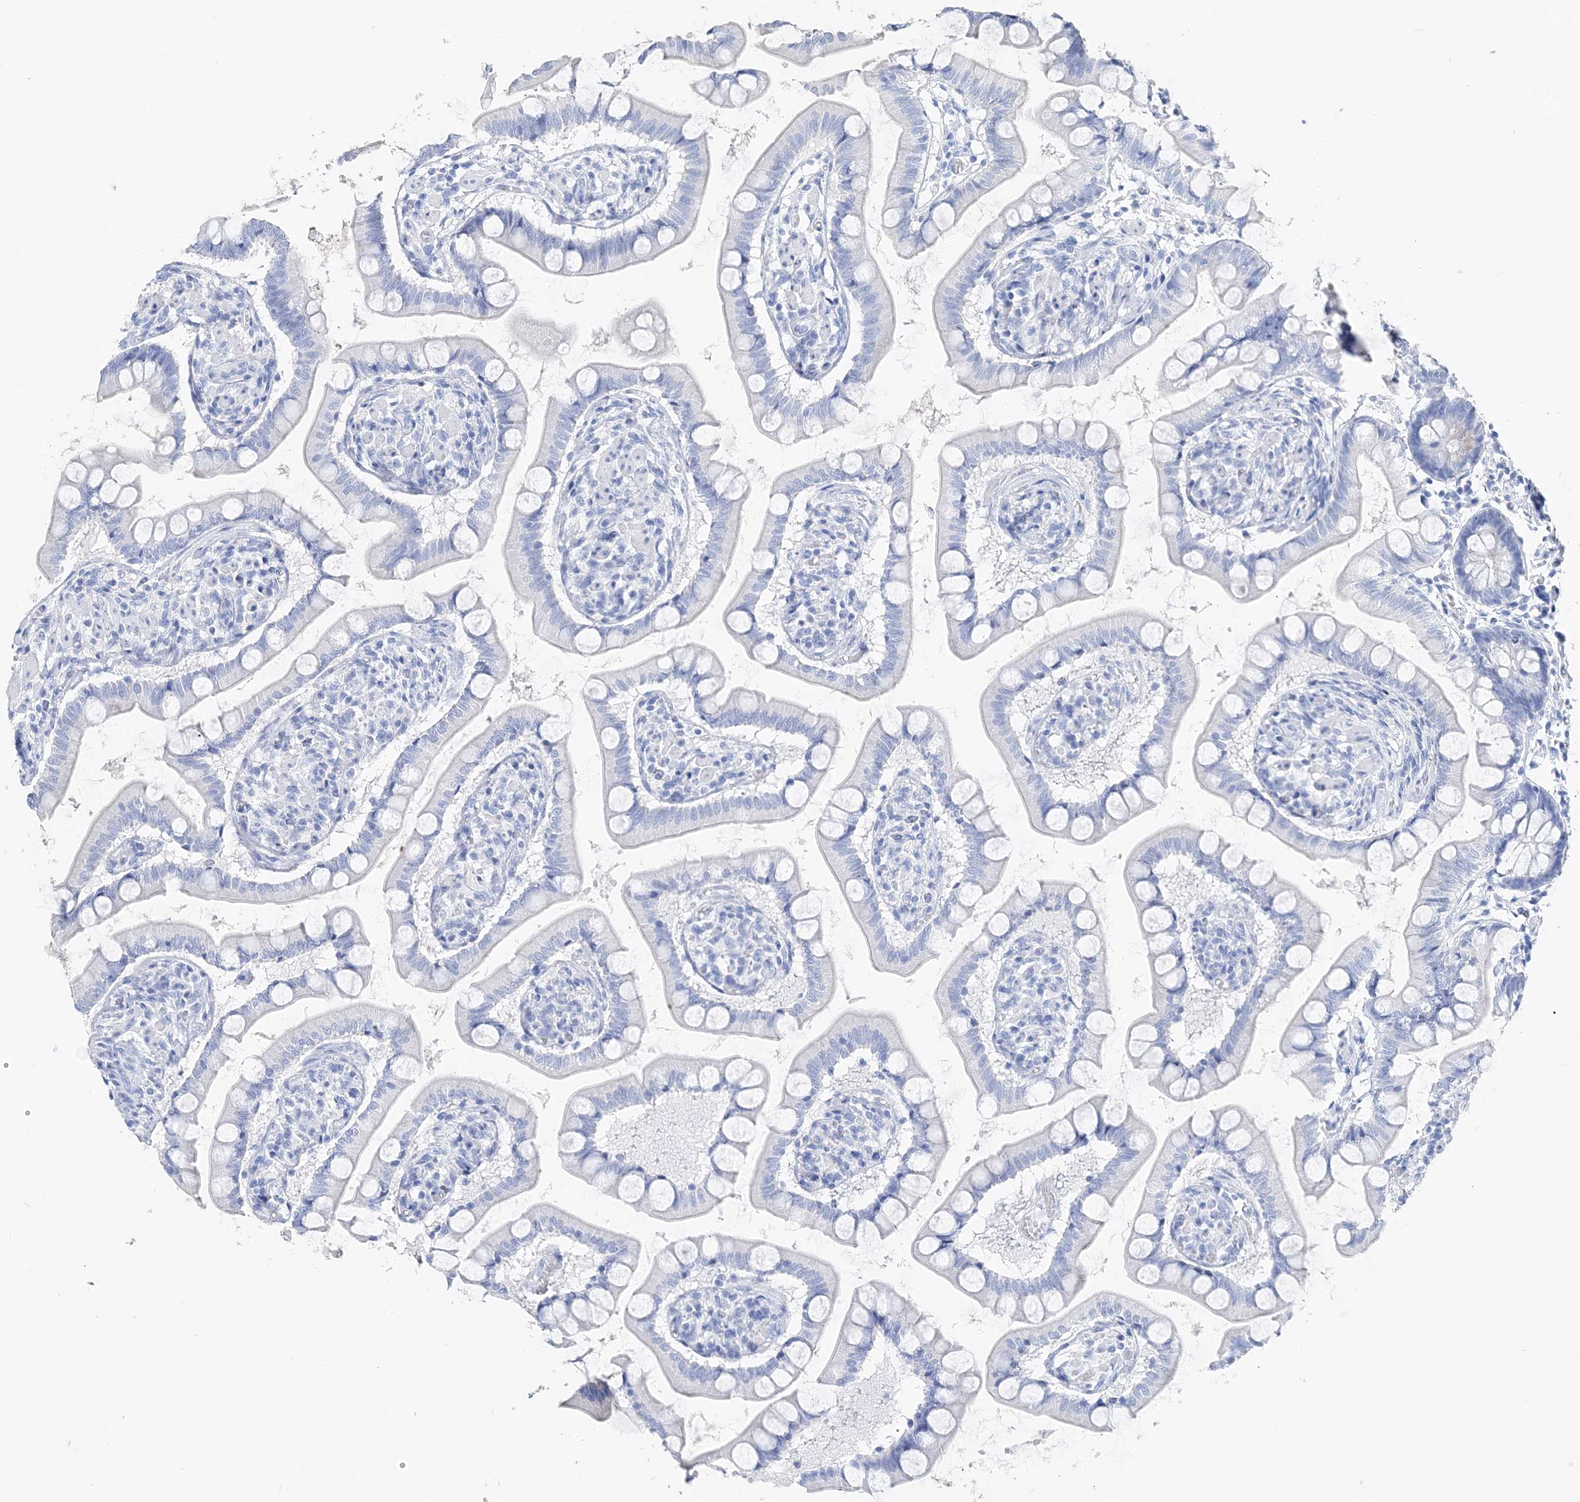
{"staining": {"intensity": "negative", "quantity": "none", "location": "none"}, "tissue": "small intestine", "cell_type": "Glandular cells", "image_type": "normal", "snomed": [{"axis": "morphology", "description": "Normal tissue, NOS"}, {"axis": "topography", "description": "Small intestine"}], "caption": "This is an immunohistochemistry histopathology image of unremarkable small intestine. There is no positivity in glandular cells.", "gene": "TSPYL6", "patient": {"sex": "male", "age": 41}}